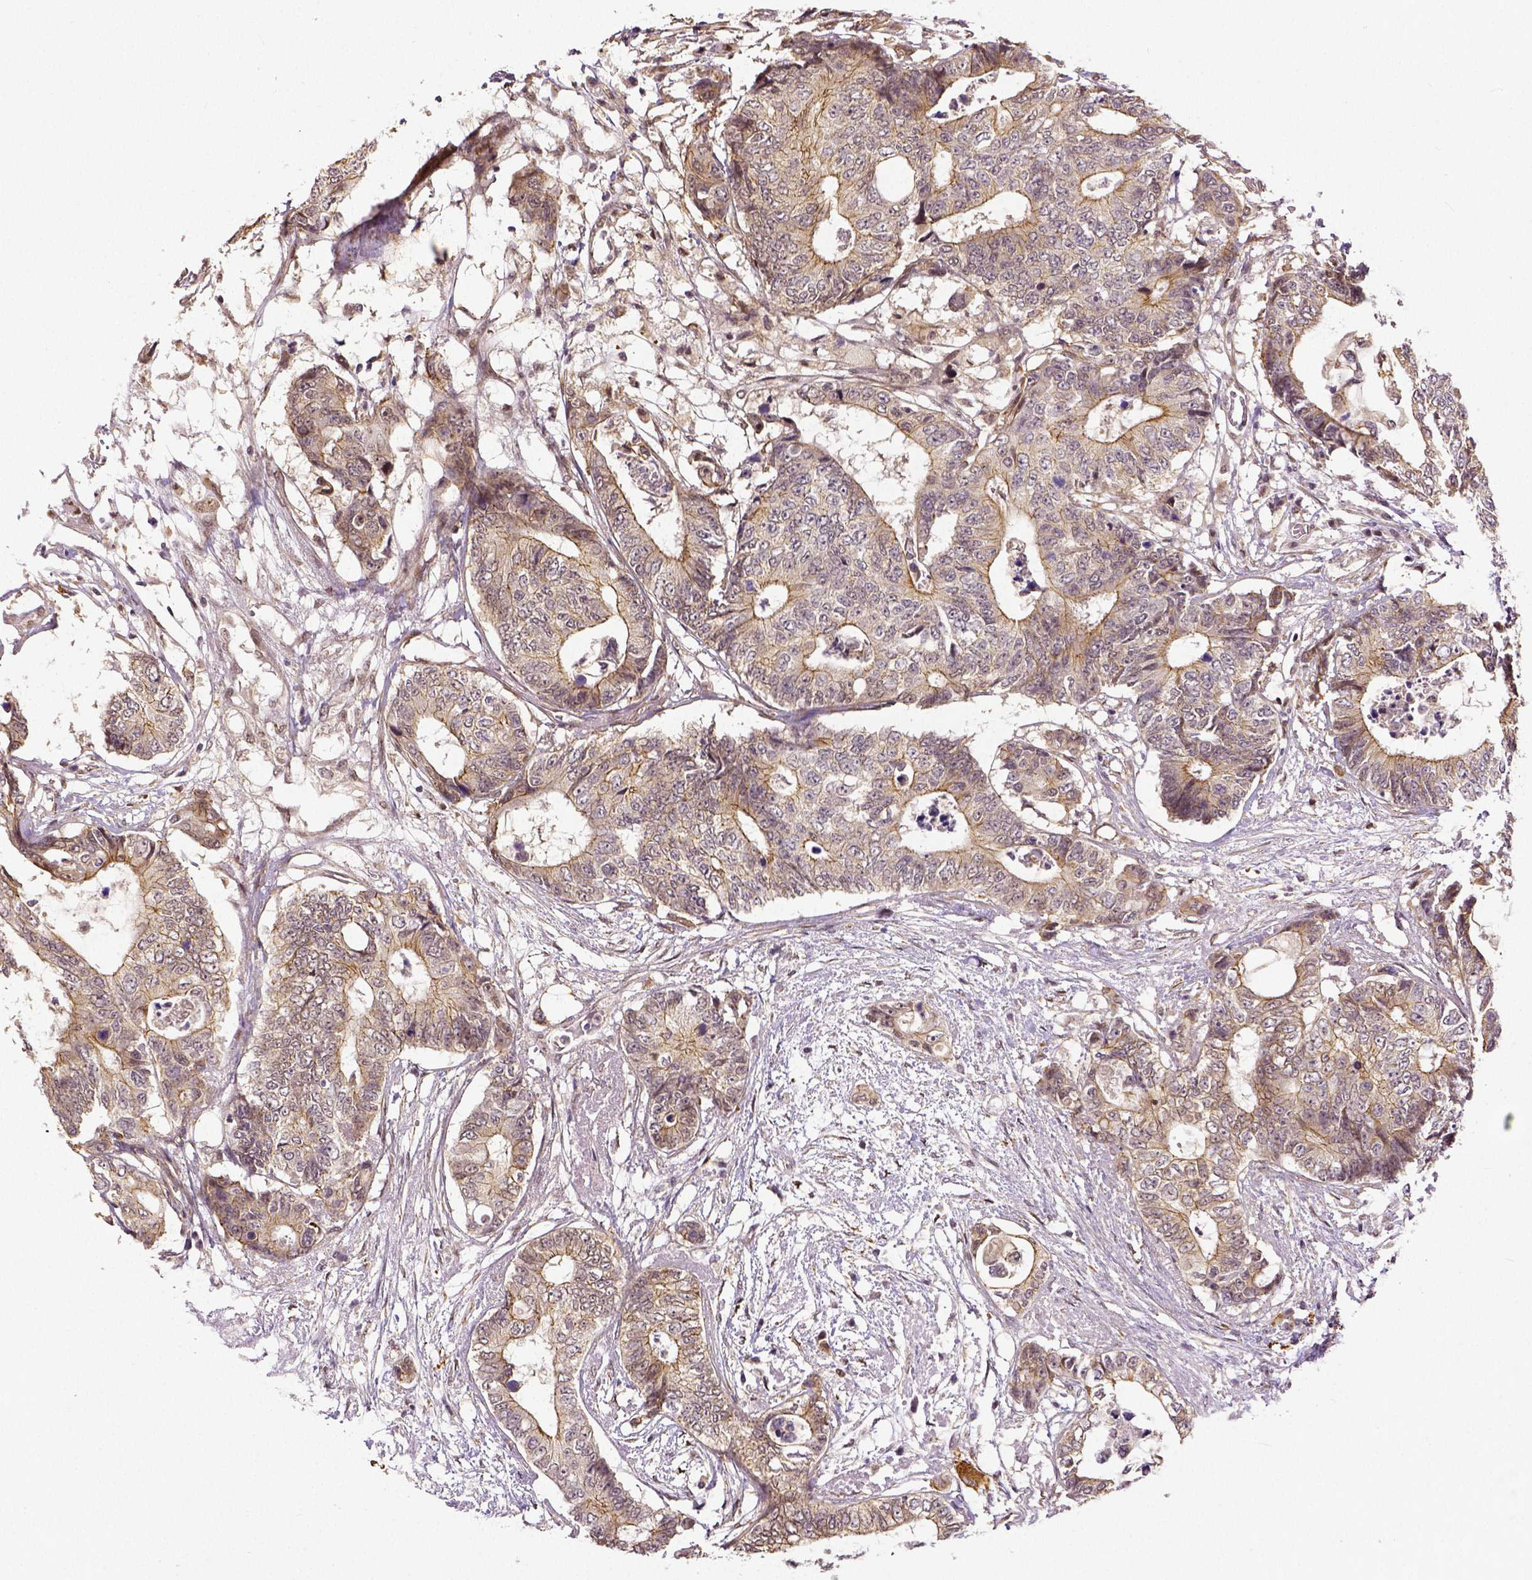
{"staining": {"intensity": "weak", "quantity": "25%-75%", "location": "cytoplasmic/membranous"}, "tissue": "colorectal cancer", "cell_type": "Tumor cells", "image_type": "cancer", "snomed": [{"axis": "morphology", "description": "Adenocarcinoma, NOS"}, {"axis": "topography", "description": "Colon"}], "caption": "The image shows a brown stain indicating the presence of a protein in the cytoplasmic/membranous of tumor cells in colorectal cancer (adenocarcinoma).", "gene": "DICER1", "patient": {"sex": "female", "age": 48}}